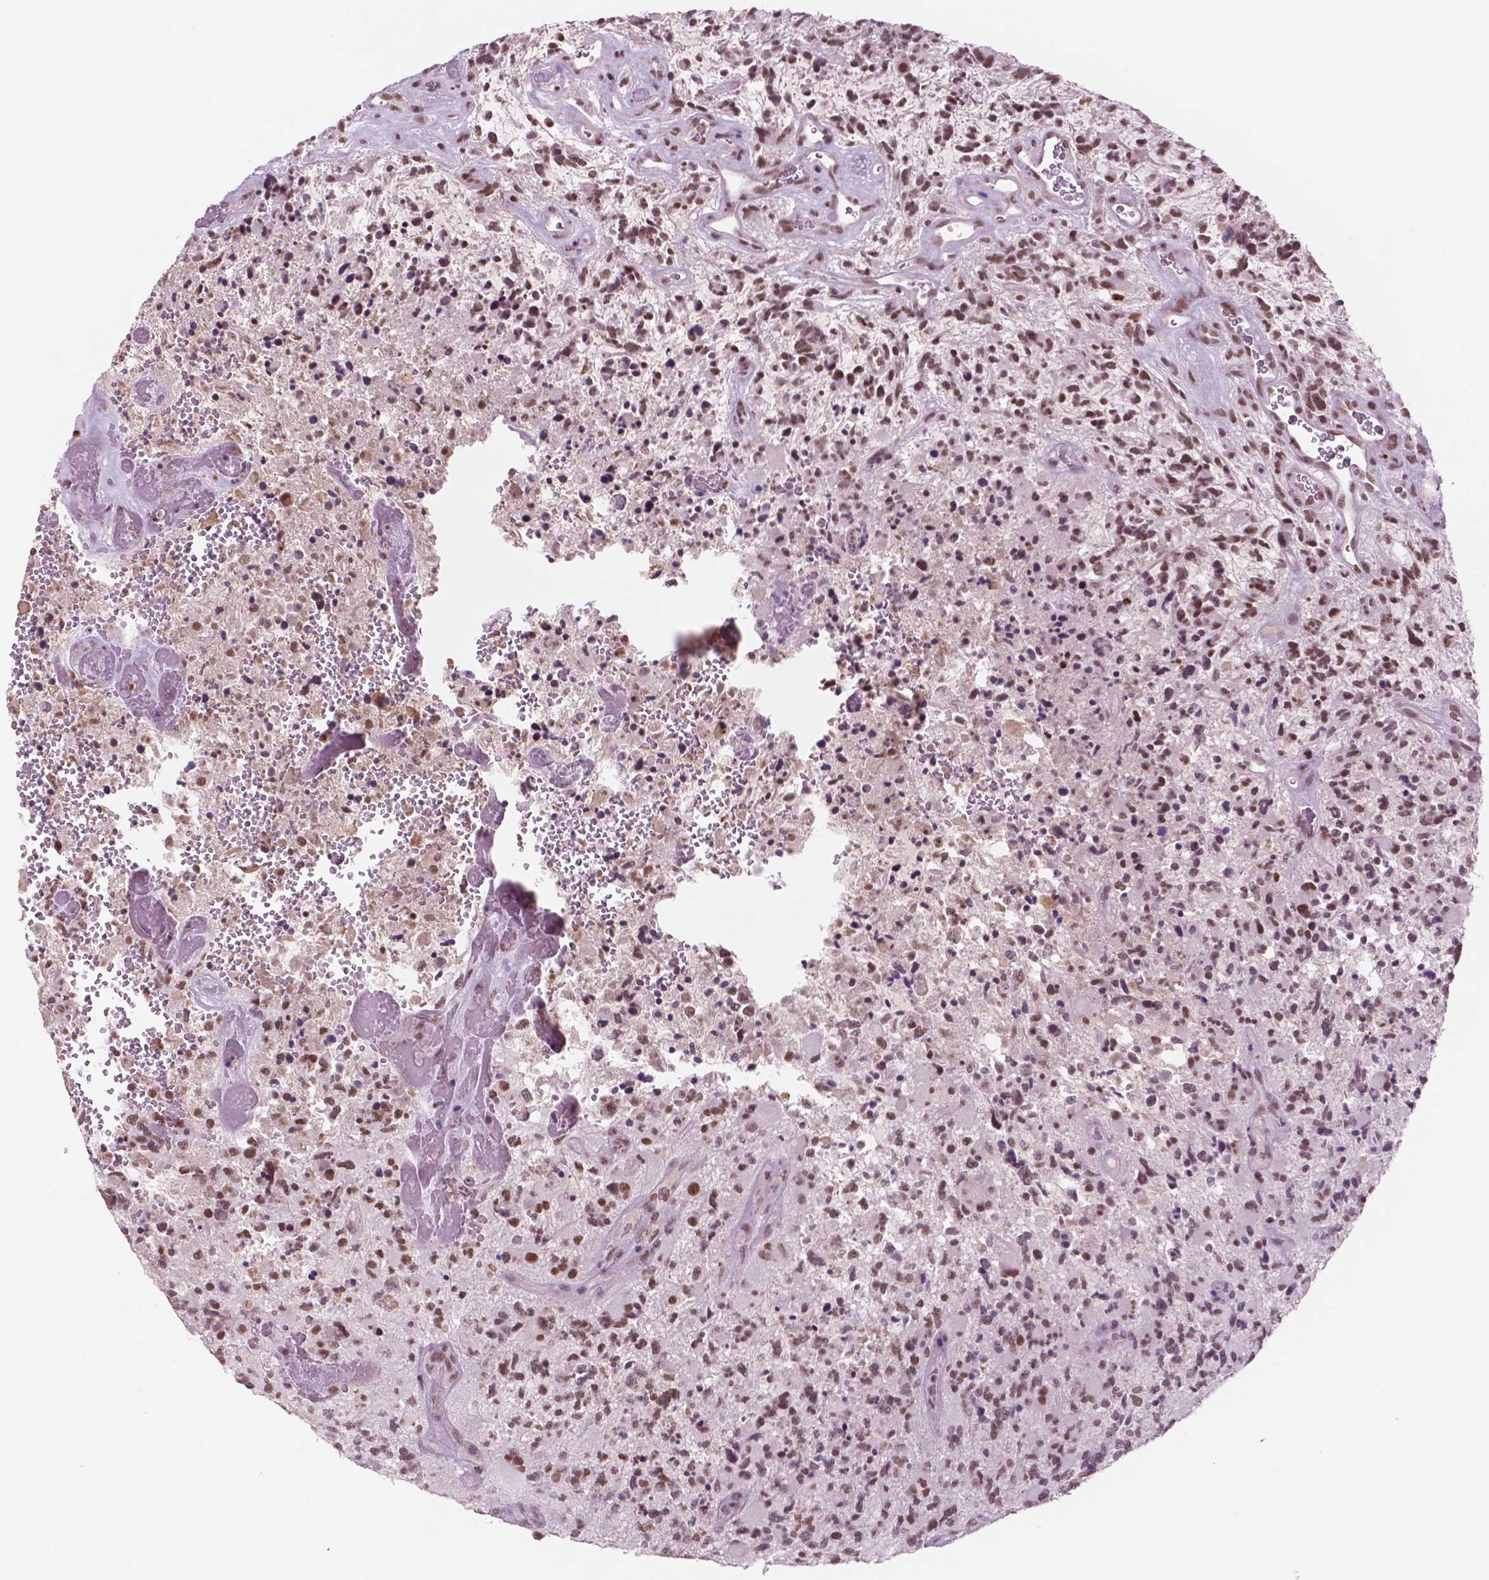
{"staining": {"intensity": "moderate", "quantity": ">75%", "location": "nuclear"}, "tissue": "glioma", "cell_type": "Tumor cells", "image_type": "cancer", "snomed": [{"axis": "morphology", "description": "Glioma, malignant, High grade"}, {"axis": "topography", "description": "Brain"}], "caption": "An image showing moderate nuclear expression in approximately >75% of tumor cells in malignant high-grade glioma, as visualized by brown immunohistochemical staining.", "gene": "CTR9", "patient": {"sex": "female", "age": 71}}